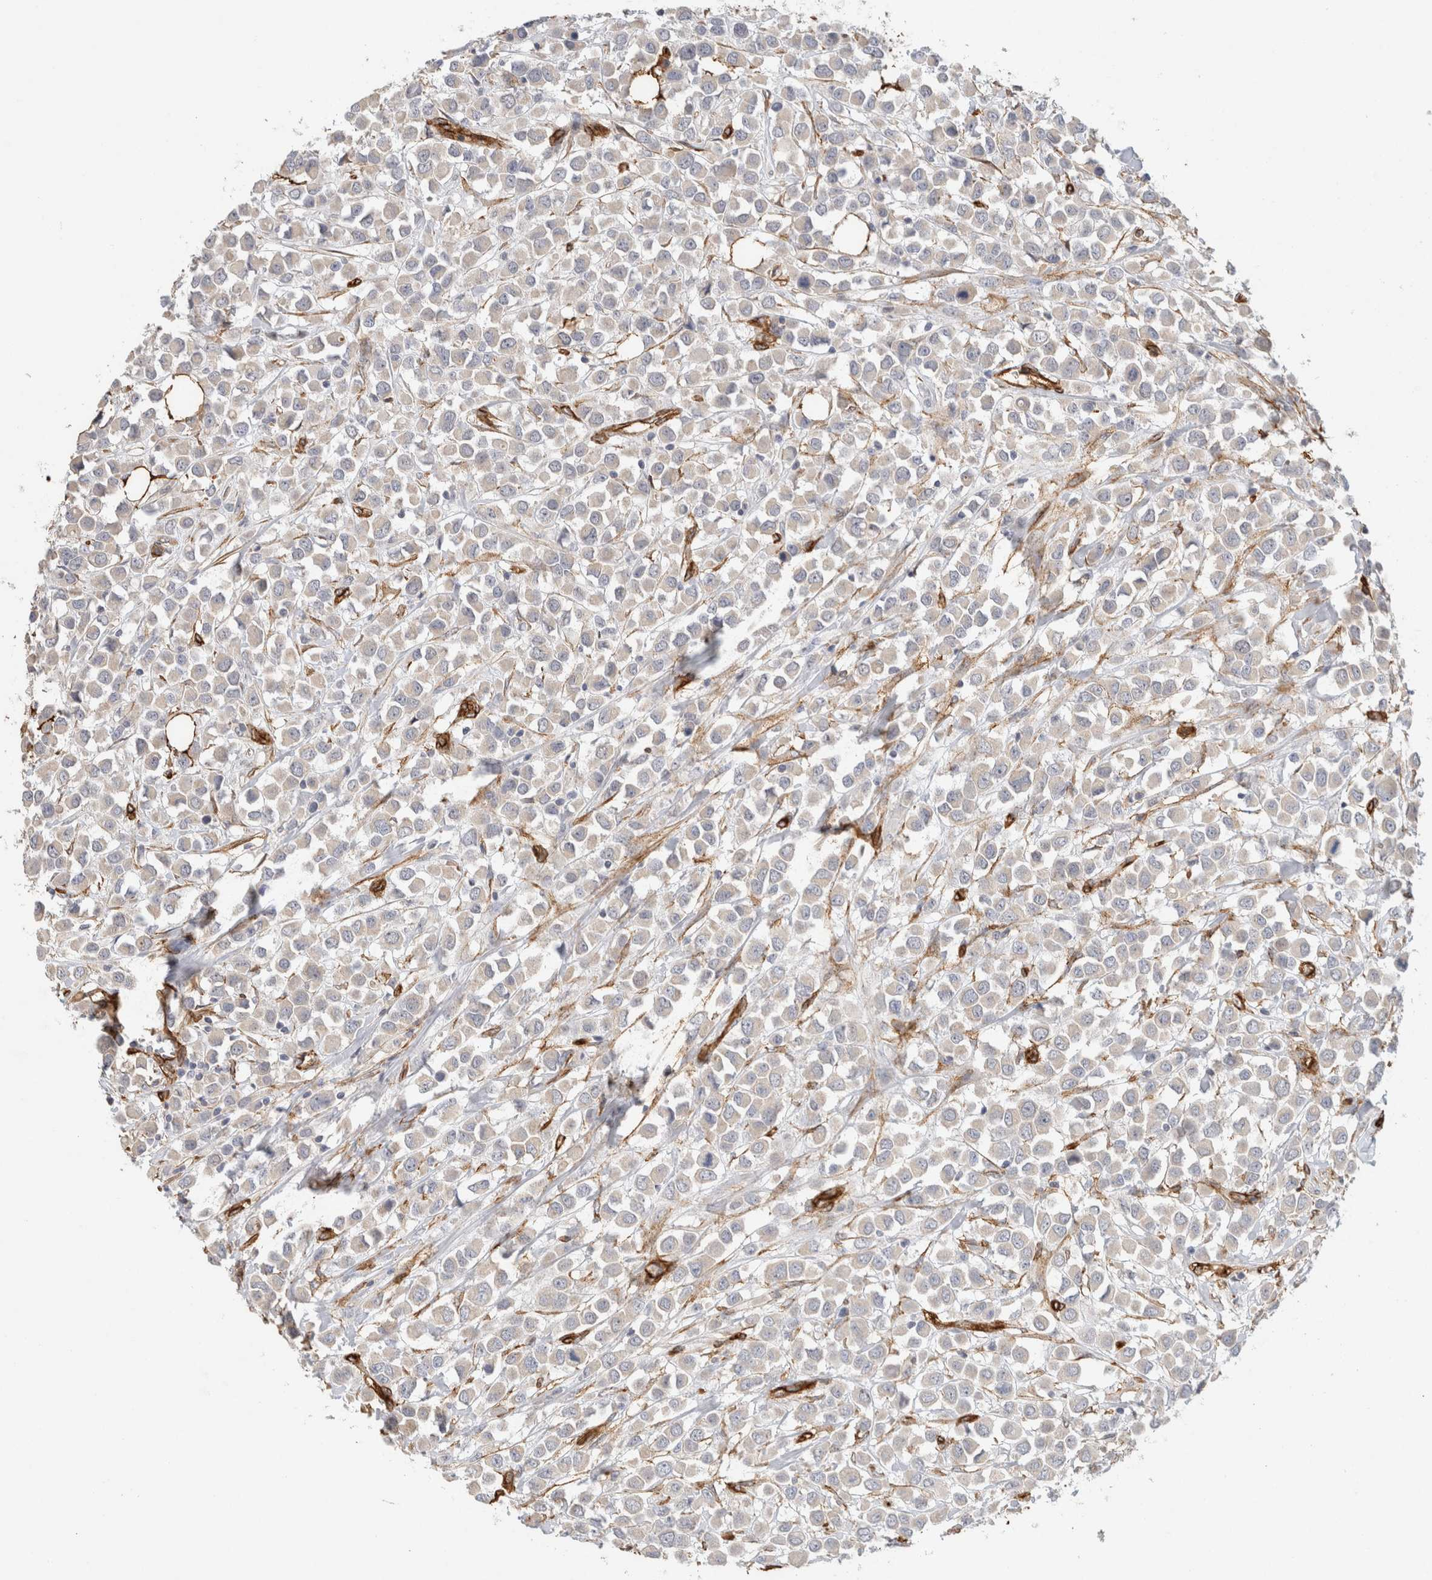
{"staining": {"intensity": "negative", "quantity": "none", "location": "none"}, "tissue": "breast cancer", "cell_type": "Tumor cells", "image_type": "cancer", "snomed": [{"axis": "morphology", "description": "Duct carcinoma"}, {"axis": "topography", "description": "Breast"}], "caption": "DAB immunohistochemical staining of human breast infiltrating ductal carcinoma shows no significant staining in tumor cells.", "gene": "JMJD4", "patient": {"sex": "female", "age": 61}}